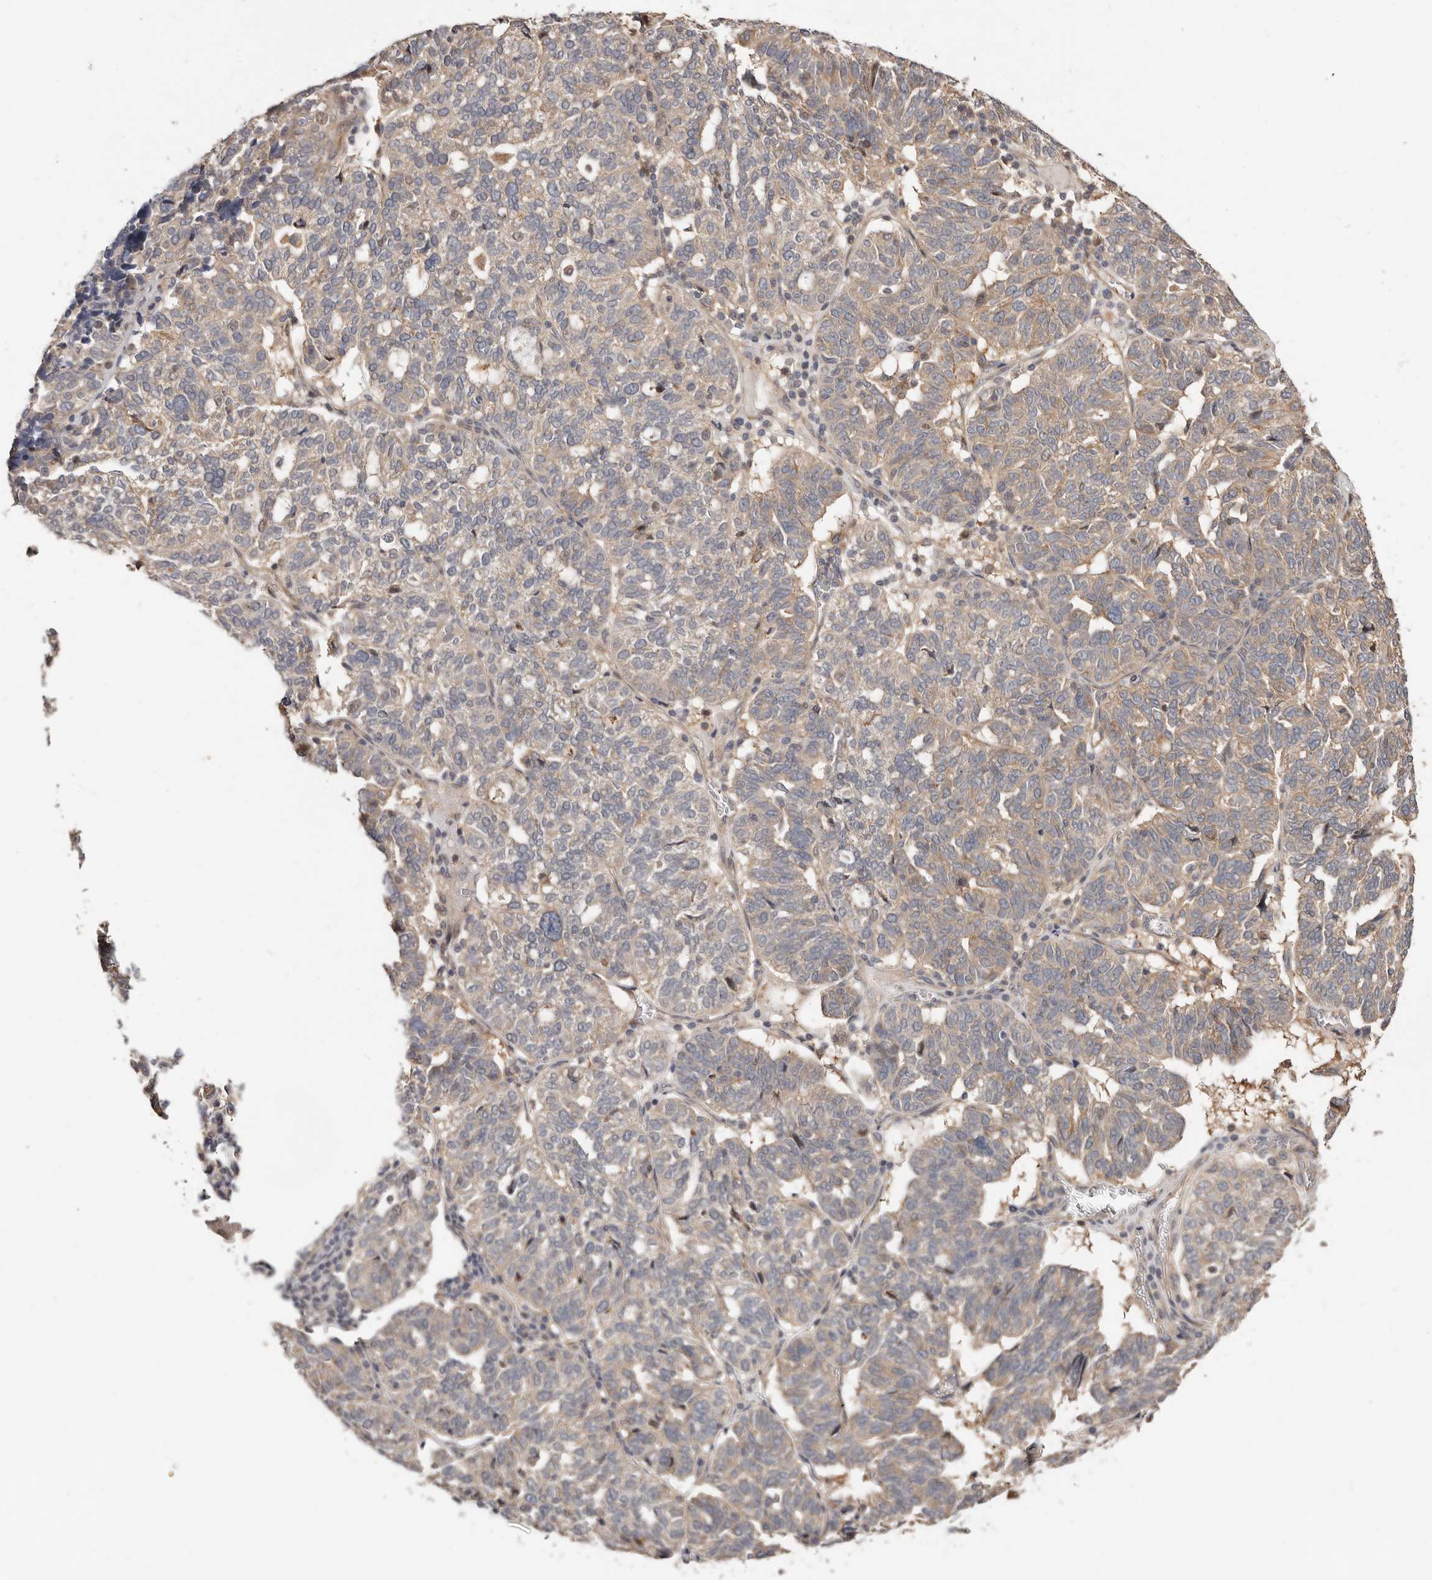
{"staining": {"intensity": "moderate", "quantity": "25%-75%", "location": "cytoplasmic/membranous"}, "tissue": "ovarian cancer", "cell_type": "Tumor cells", "image_type": "cancer", "snomed": [{"axis": "morphology", "description": "Cystadenocarcinoma, serous, NOS"}, {"axis": "topography", "description": "Ovary"}], "caption": "IHC of human serous cystadenocarcinoma (ovarian) shows medium levels of moderate cytoplasmic/membranous staining in about 25%-75% of tumor cells. (DAB IHC with brightfield microscopy, high magnification).", "gene": "USP33", "patient": {"sex": "female", "age": 59}}